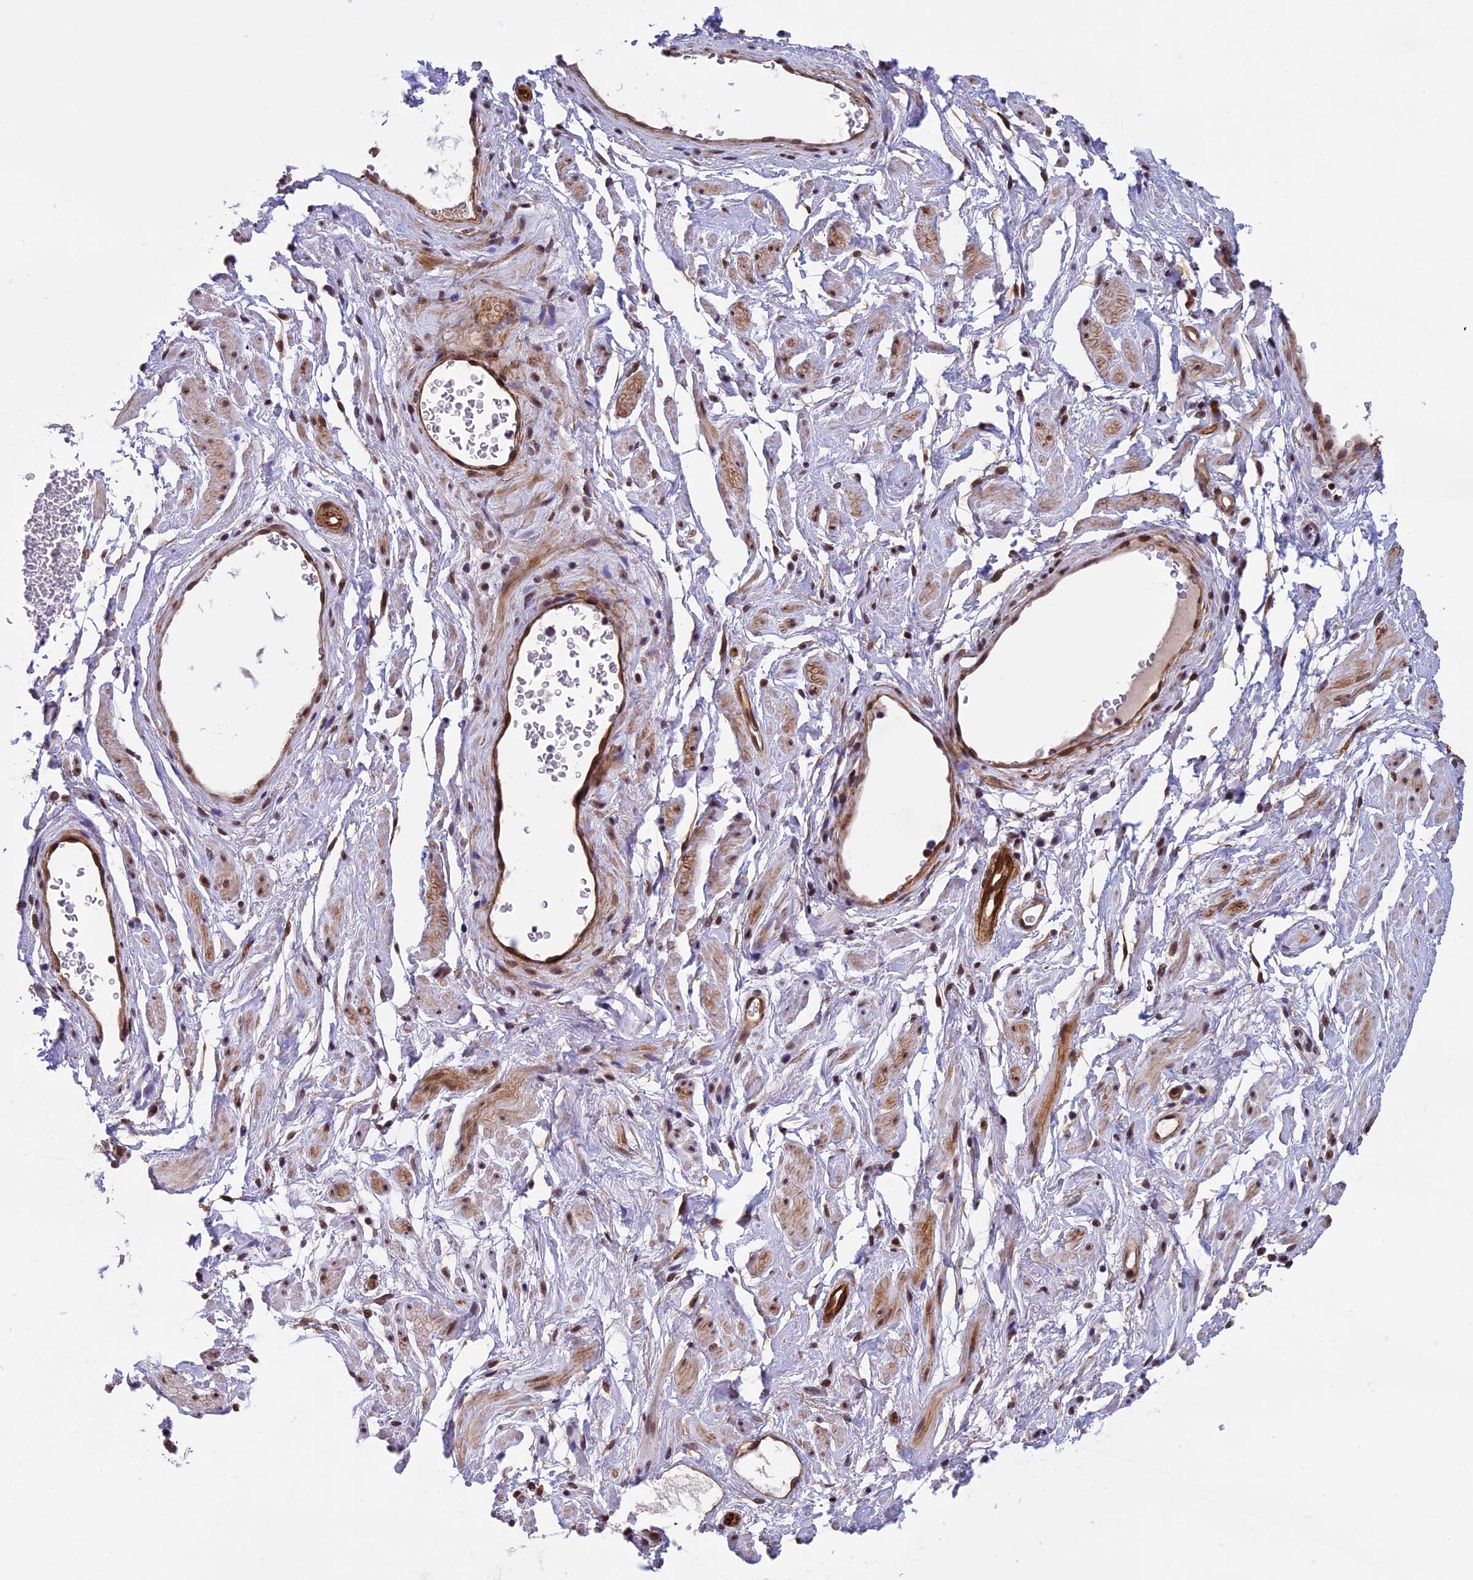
{"staining": {"intensity": "negative", "quantity": "none", "location": "none"}, "tissue": "adipose tissue", "cell_type": "Adipocytes", "image_type": "normal", "snomed": [{"axis": "morphology", "description": "Normal tissue, NOS"}, {"axis": "morphology", "description": "Adenocarcinoma, NOS"}, {"axis": "topography", "description": "Rectum"}, {"axis": "topography", "description": "Vagina"}, {"axis": "topography", "description": "Peripheral nerve tissue"}], "caption": "Immunohistochemical staining of benign human adipose tissue reveals no significant expression in adipocytes.", "gene": "NIPBL", "patient": {"sex": "female", "age": 71}}